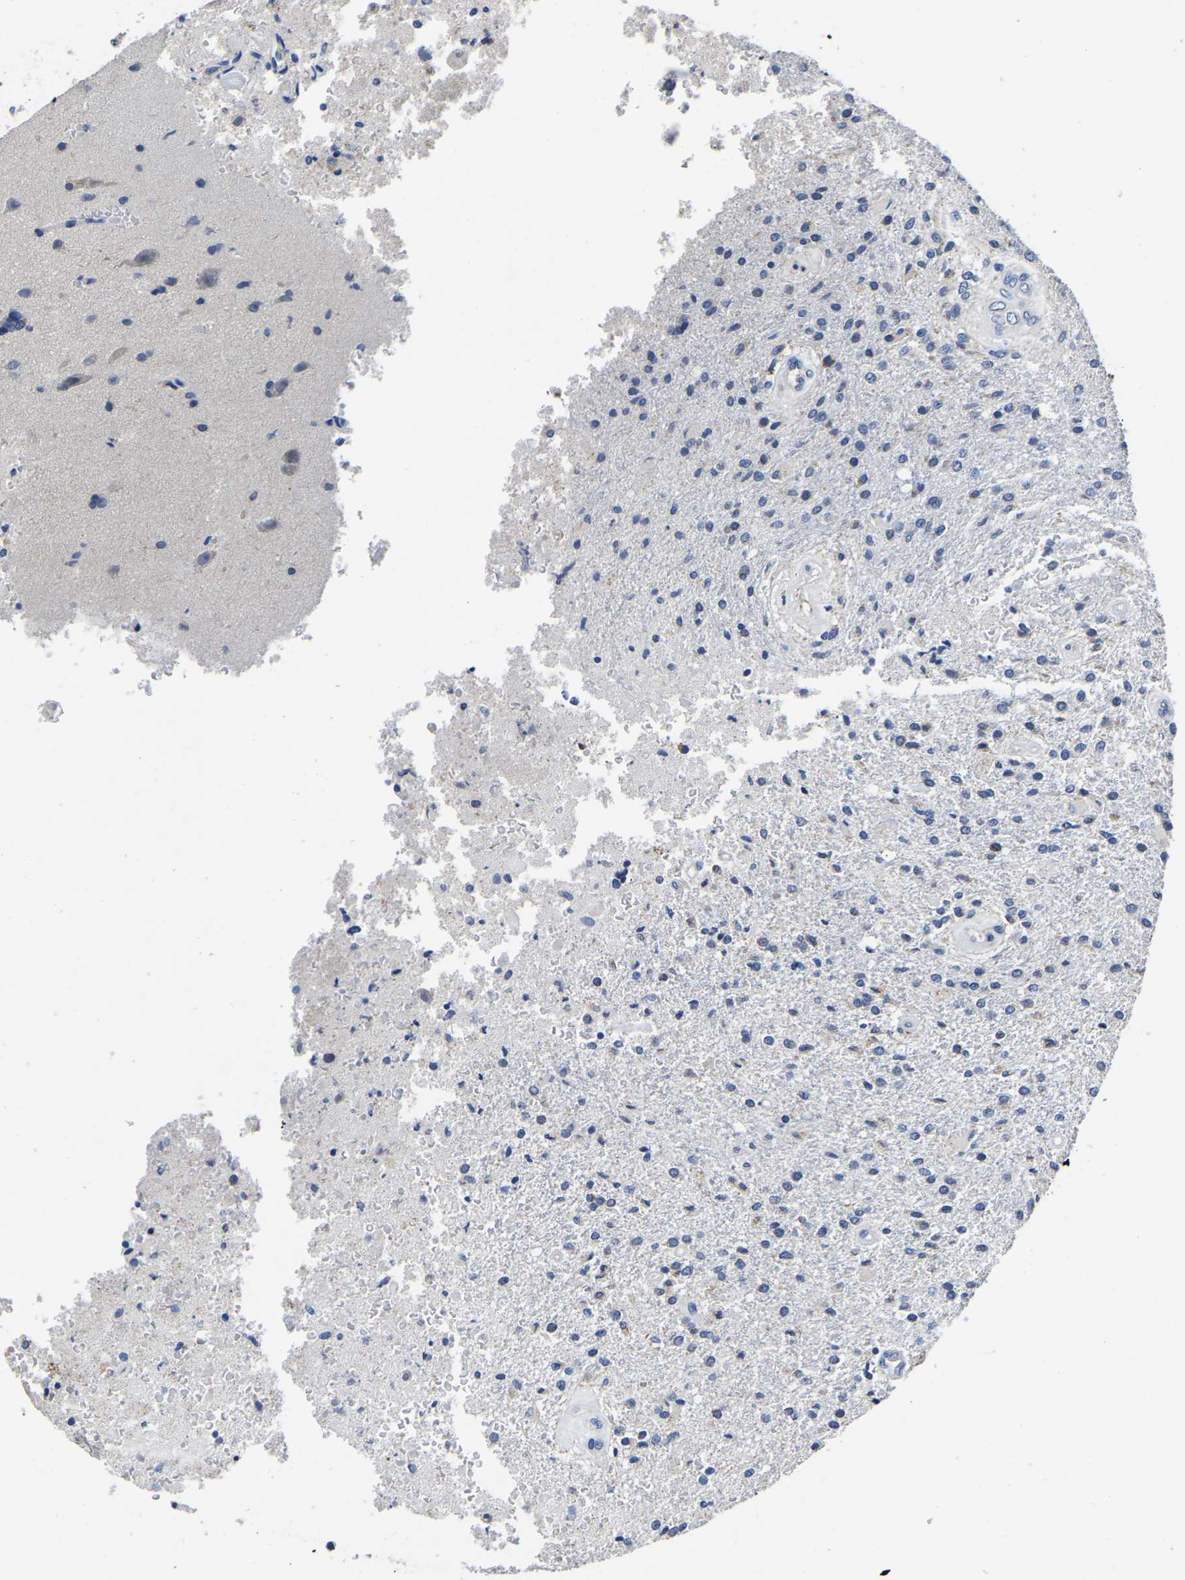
{"staining": {"intensity": "negative", "quantity": "none", "location": "none"}, "tissue": "glioma", "cell_type": "Tumor cells", "image_type": "cancer", "snomed": [{"axis": "morphology", "description": "Normal tissue, NOS"}, {"axis": "morphology", "description": "Glioma, malignant, High grade"}, {"axis": "topography", "description": "Cerebral cortex"}], "caption": "The histopathology image displays no staining of tumor cells in glioma.", "gene": "FGD5", "patient": {"sex": "male", "age": 77}}